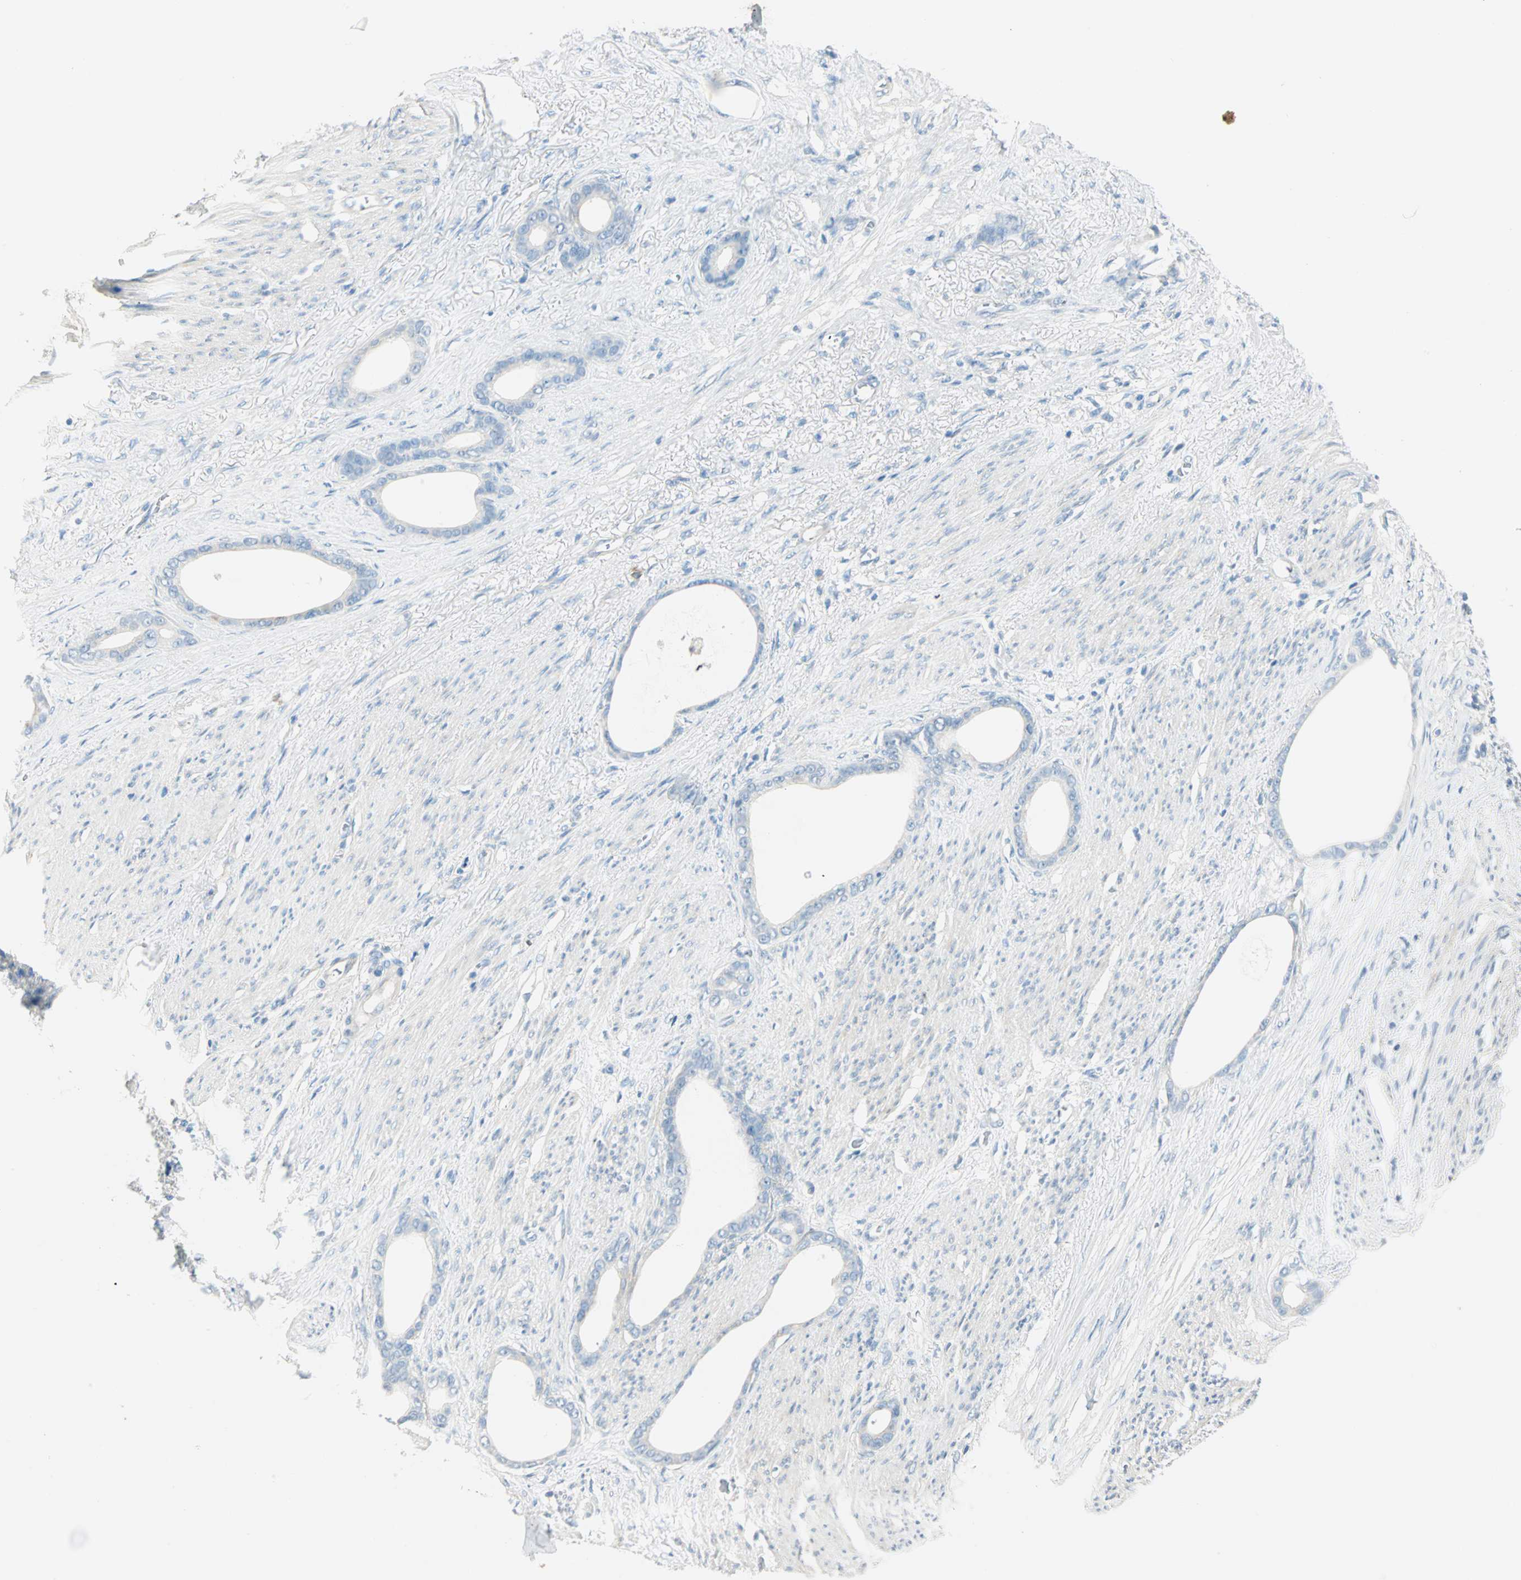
{"staining": {"intensity": "negative", "quantity": "none", "location": "none"}, "tissue": "stomach cancer", "cell_type": "Tumor cells", "image_type": "cancer", "snomed": [{"axis": "morphology", "description": "Adenocarcinoma, NOS"}, {"axis": "topography", "description": "Stomach"}], "caption": "An immunohistochemistry (IHC) micrograph of adenocarcinoma (stomach) is shown. There is no staining in tumor cells of adenocarcinoma (stomach).", "gene": "ATF6", "patient": {"sex": "female", "age": 75}}